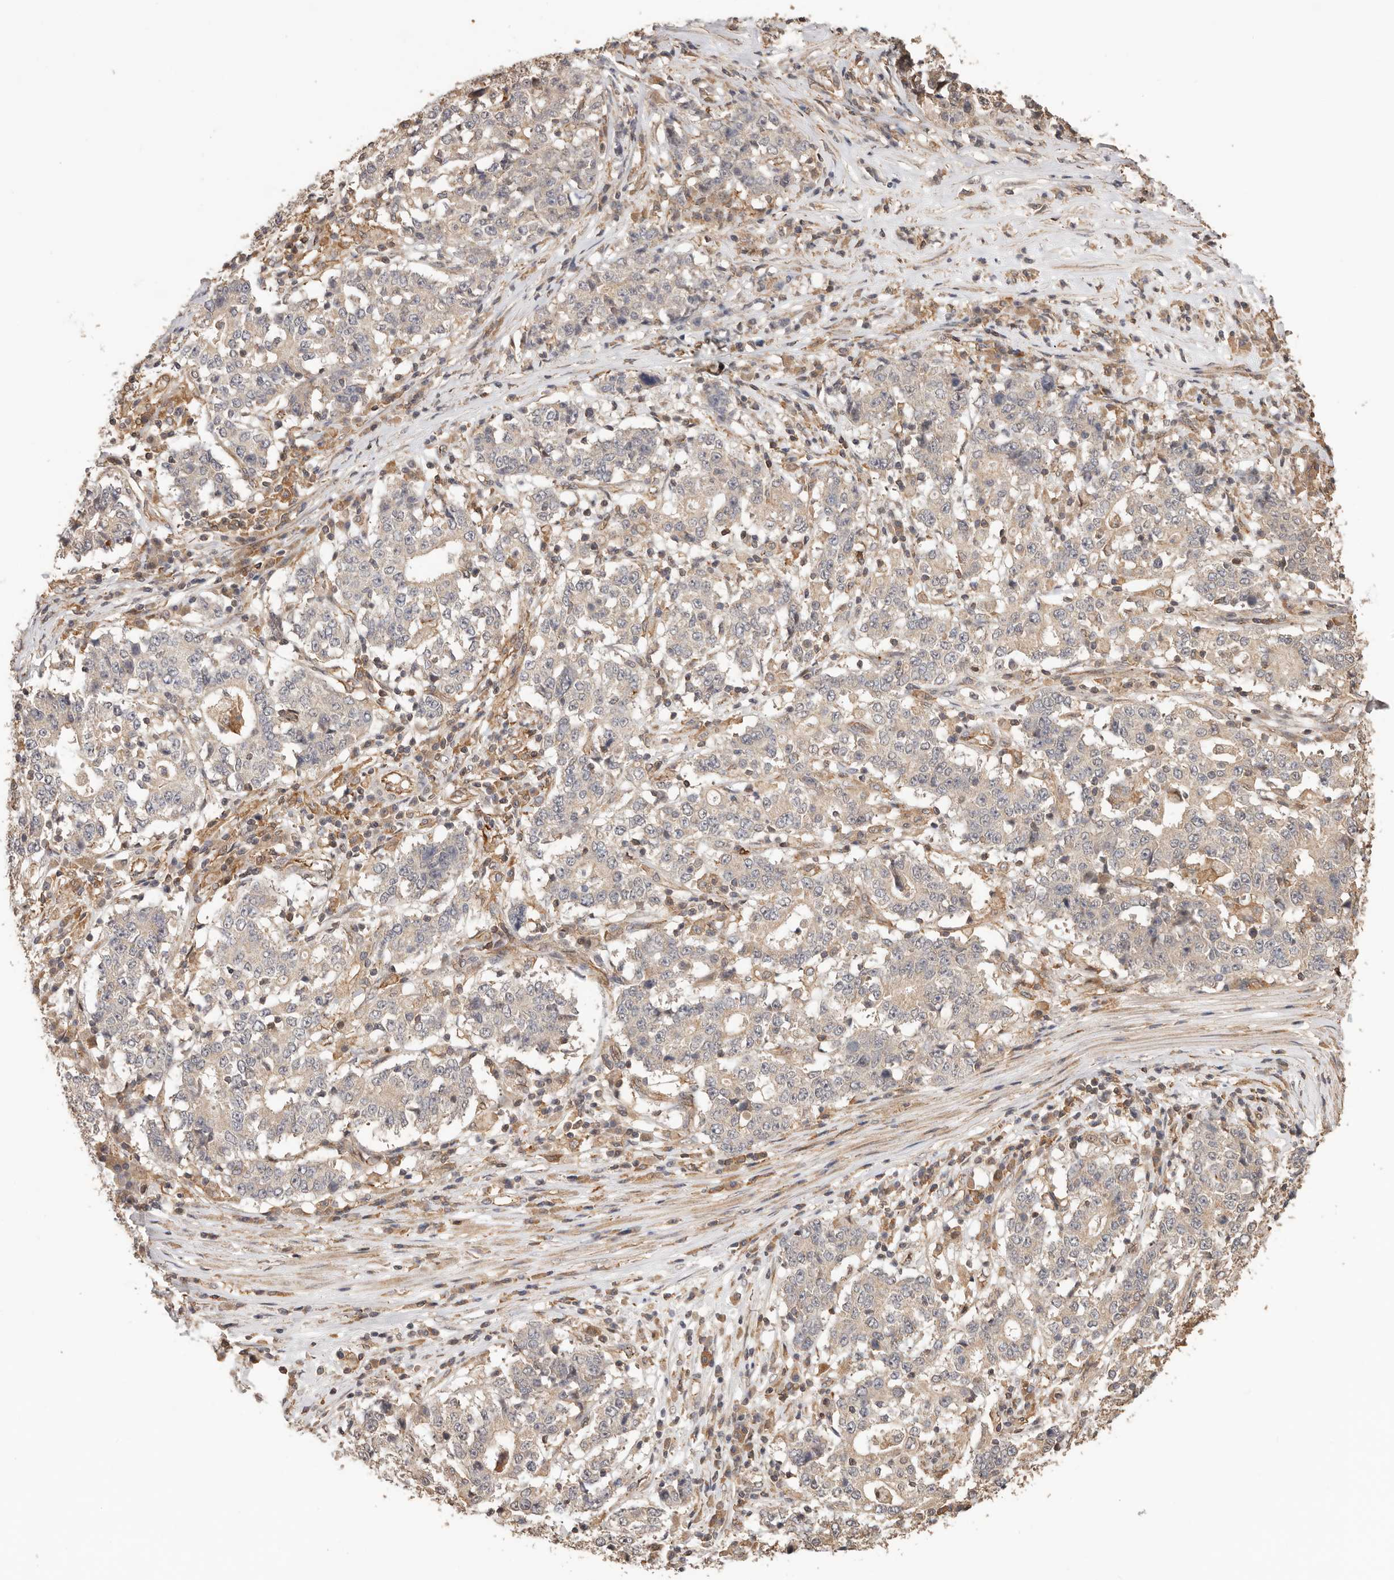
{"staining": {"intensity": "negative", "quantity": "none", "location": "none"}, "tissue": "stomach cancer", "cell_type": "Tumor cells", "image_type": "cancer", "snomed": [{"axis": "morphology", "description": "Adenocarcinoma, NOS"}, {"axis": "topography", "description": "Stomach"}], "caption": "This micrograph is of stomach cancer (adenocarcinoma) stained with immunohistochemistry to label a protein in brown with the nuclei are counter-stained blue. There is no expression in tumor cells.", "gene": "AFDN", "patient": {"sex": "male", "age": 59}}